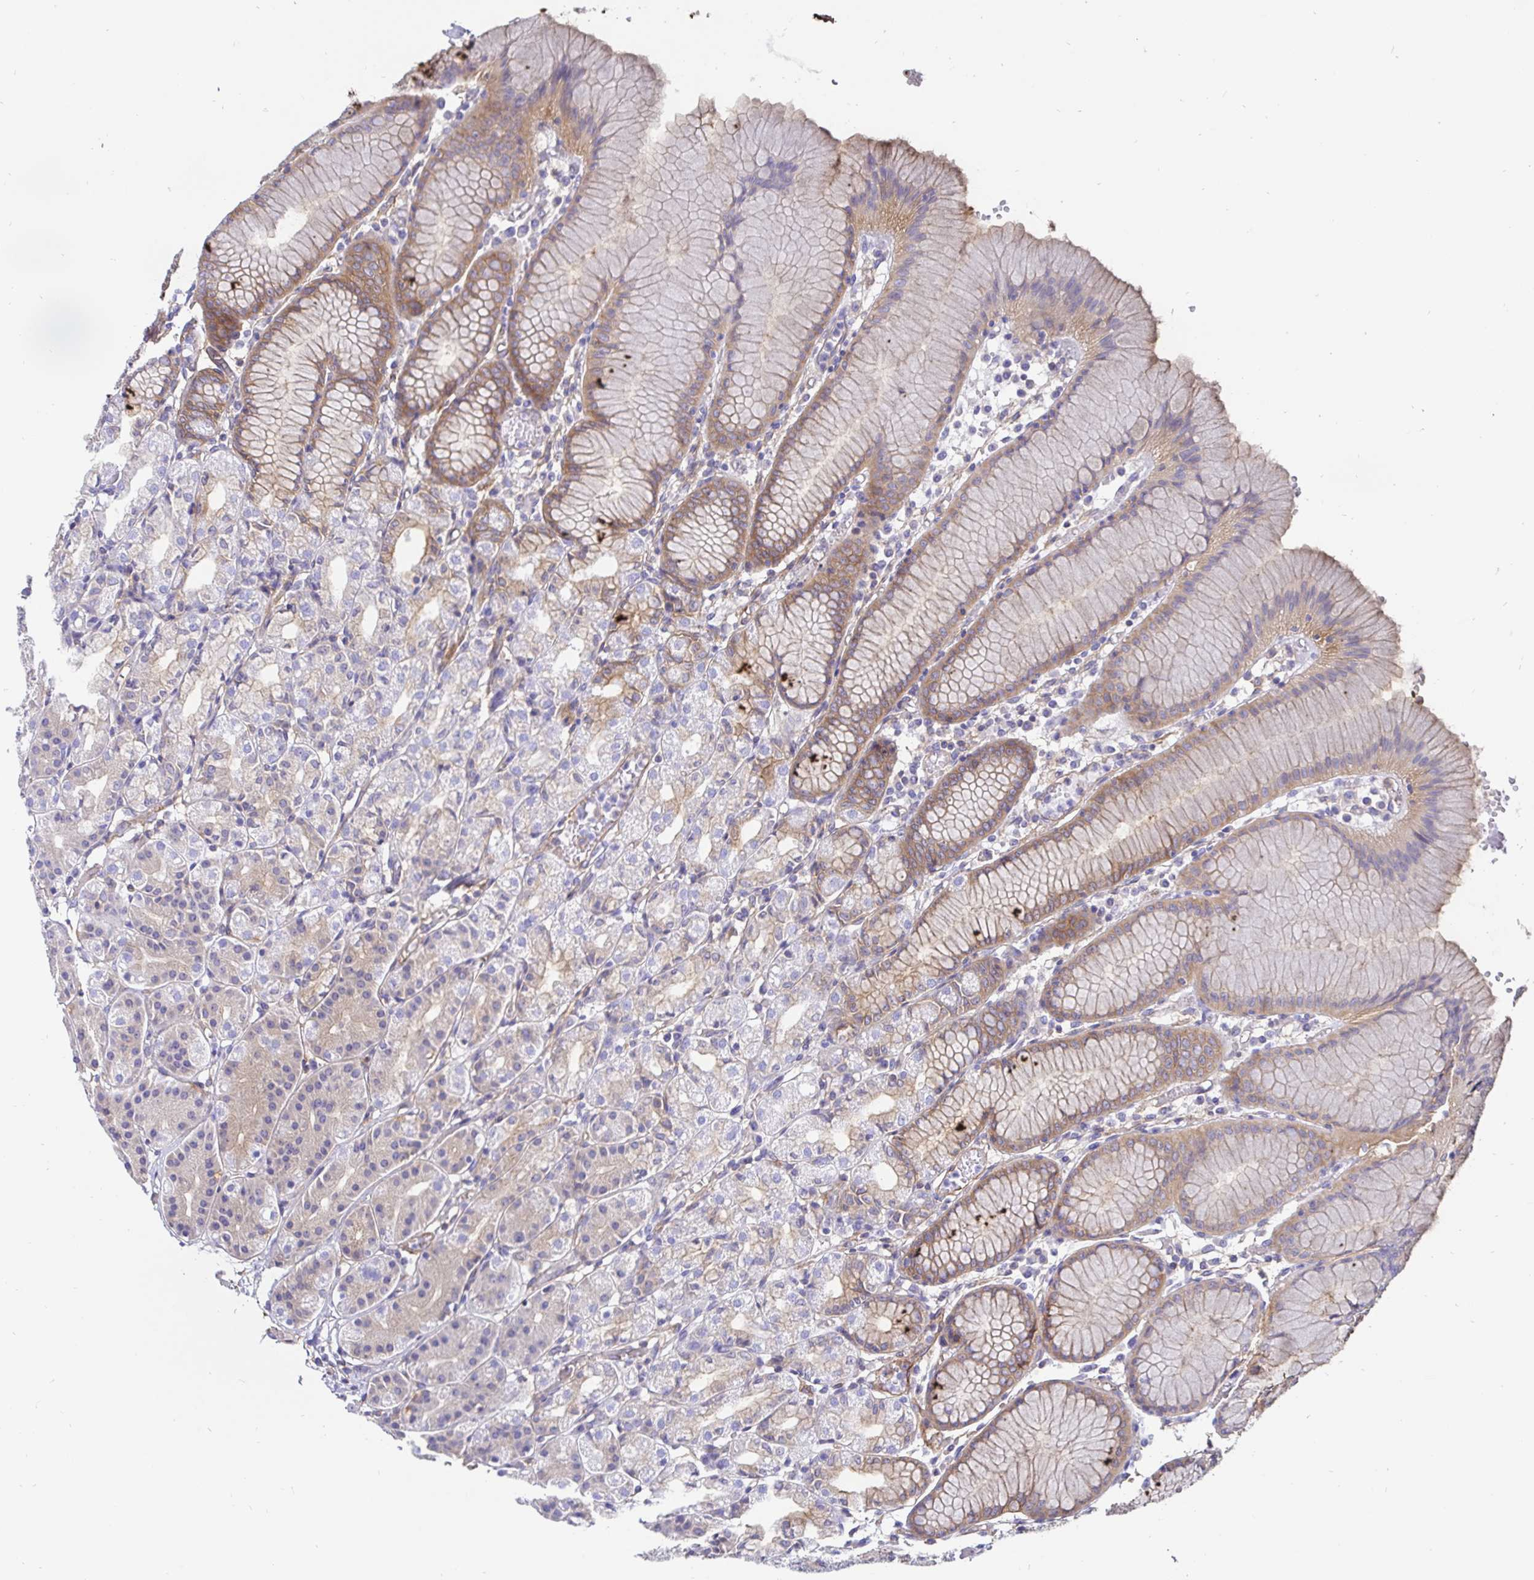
{"staining": {"intensity": "weak", "quantity": "25%-75%", "location": "cytoplasmic/membranous"}, "tissue": "stomach", "cell_type": "Glandular cells", "image_type": "normal", "snomed": [{"axis": "morphology", "description": "Normal tissue, NOS"}, {"axis": "topography", "description": "Stomach"}], "caption": "Immunohistochemistry histopathology image of benign human stomach stained for a protein (brown), which displays low levels of weak cytoplasmic/membranous expression in about 25%-75% of glandular cells.", "gene": "ANXA2", "patient": {"sex": "female", "age": 57}}